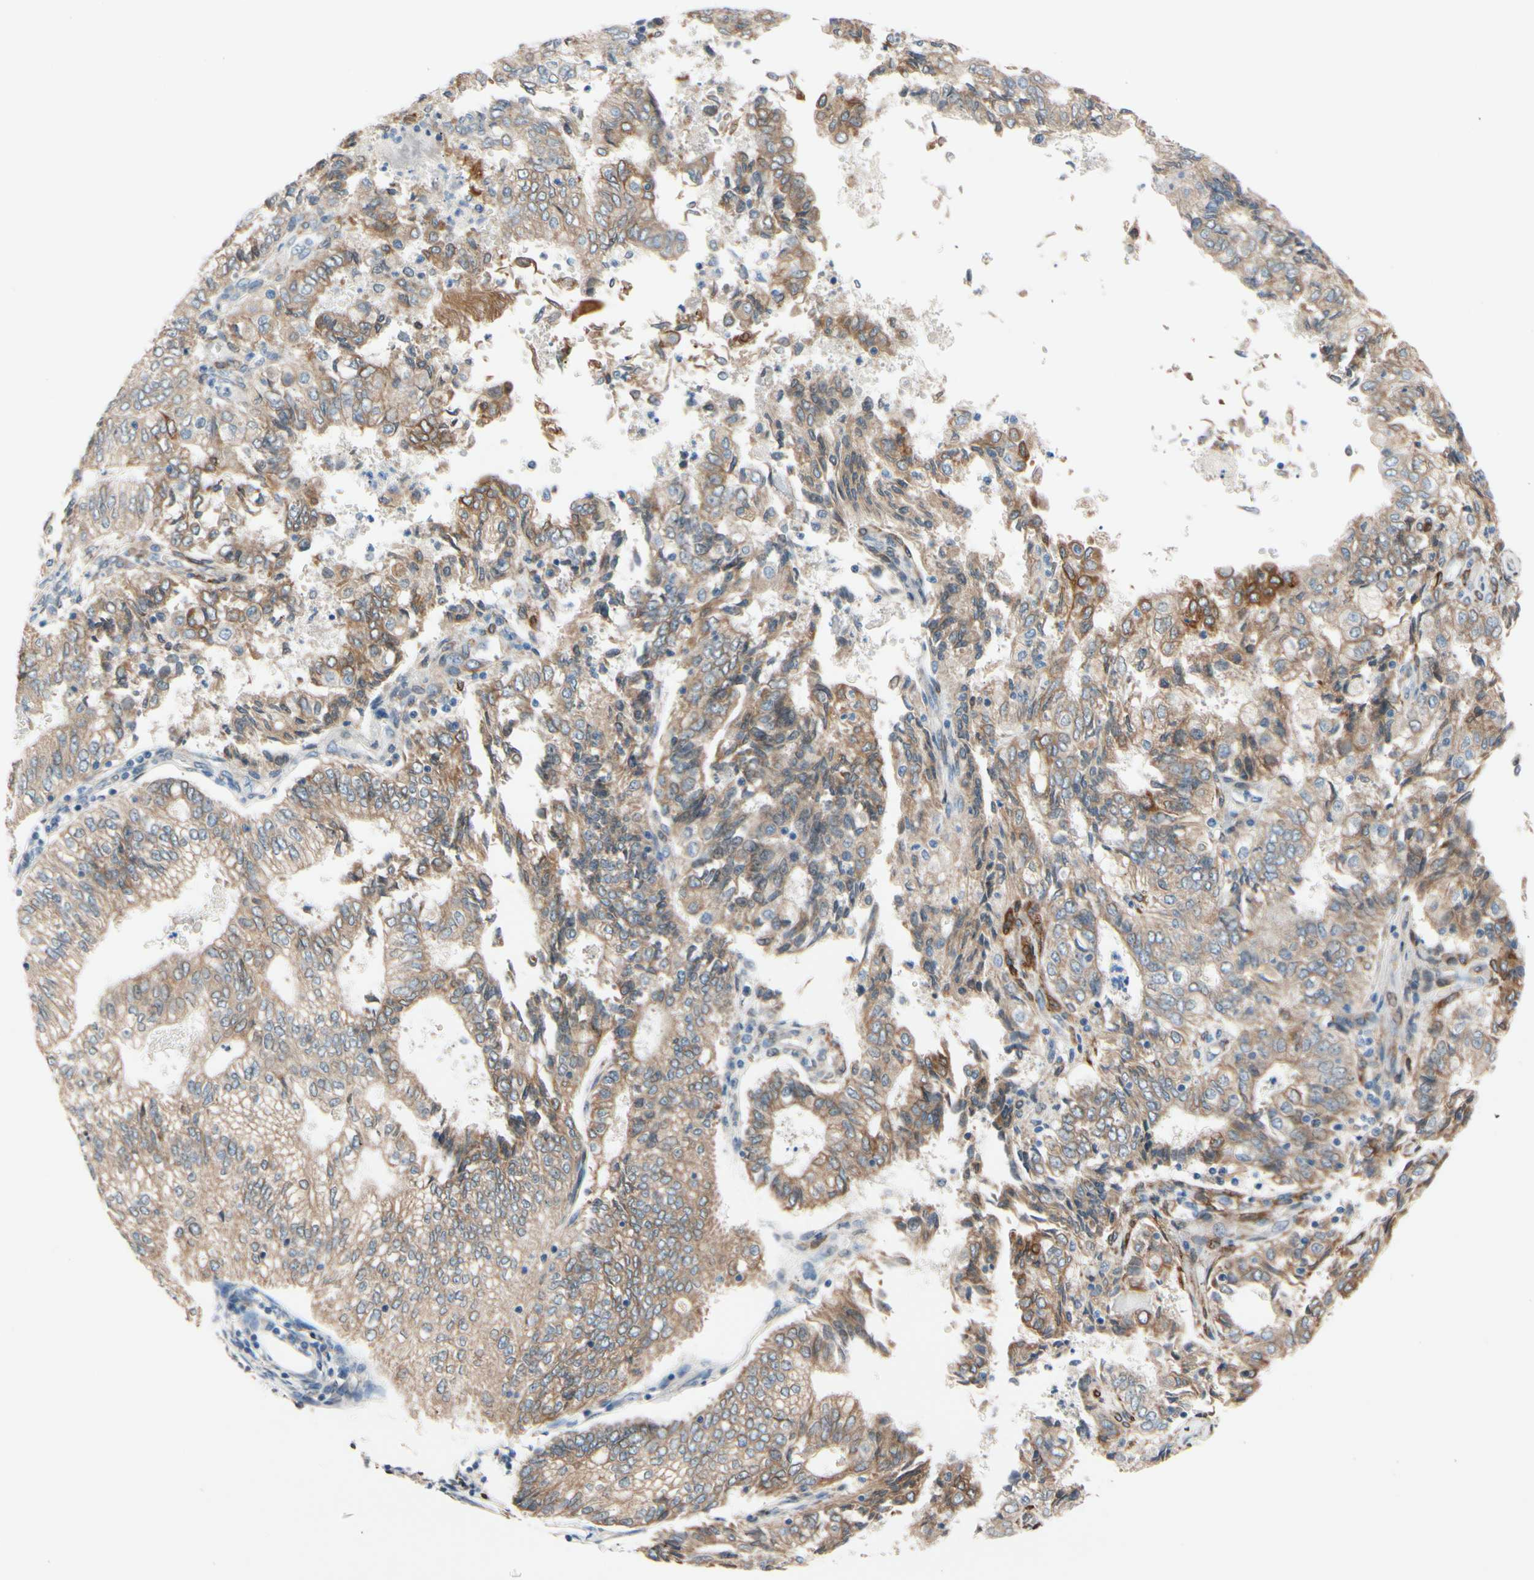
{"staining": {"intensity": "moderate", "quantity": ">75%", "location": "cytoplasmic/membranous"}, "tissue": "endometrial cancer", "cell_type": "Tumor cells", "image_type": "cancer", "snomed": [{"axis": "morphology", "description": "Adenocarcinoma, NOS"}, {"axis": "topography", "description": "Endometrium"}], "caption": "Endometrial adenocarcinoma stained with a brown dye shows moderate cytoplasmic/membranous positive staining in about >75% of tumor cells.", "gene": "PRXL2A", "patient": {"sex": "female", "age": 69}}